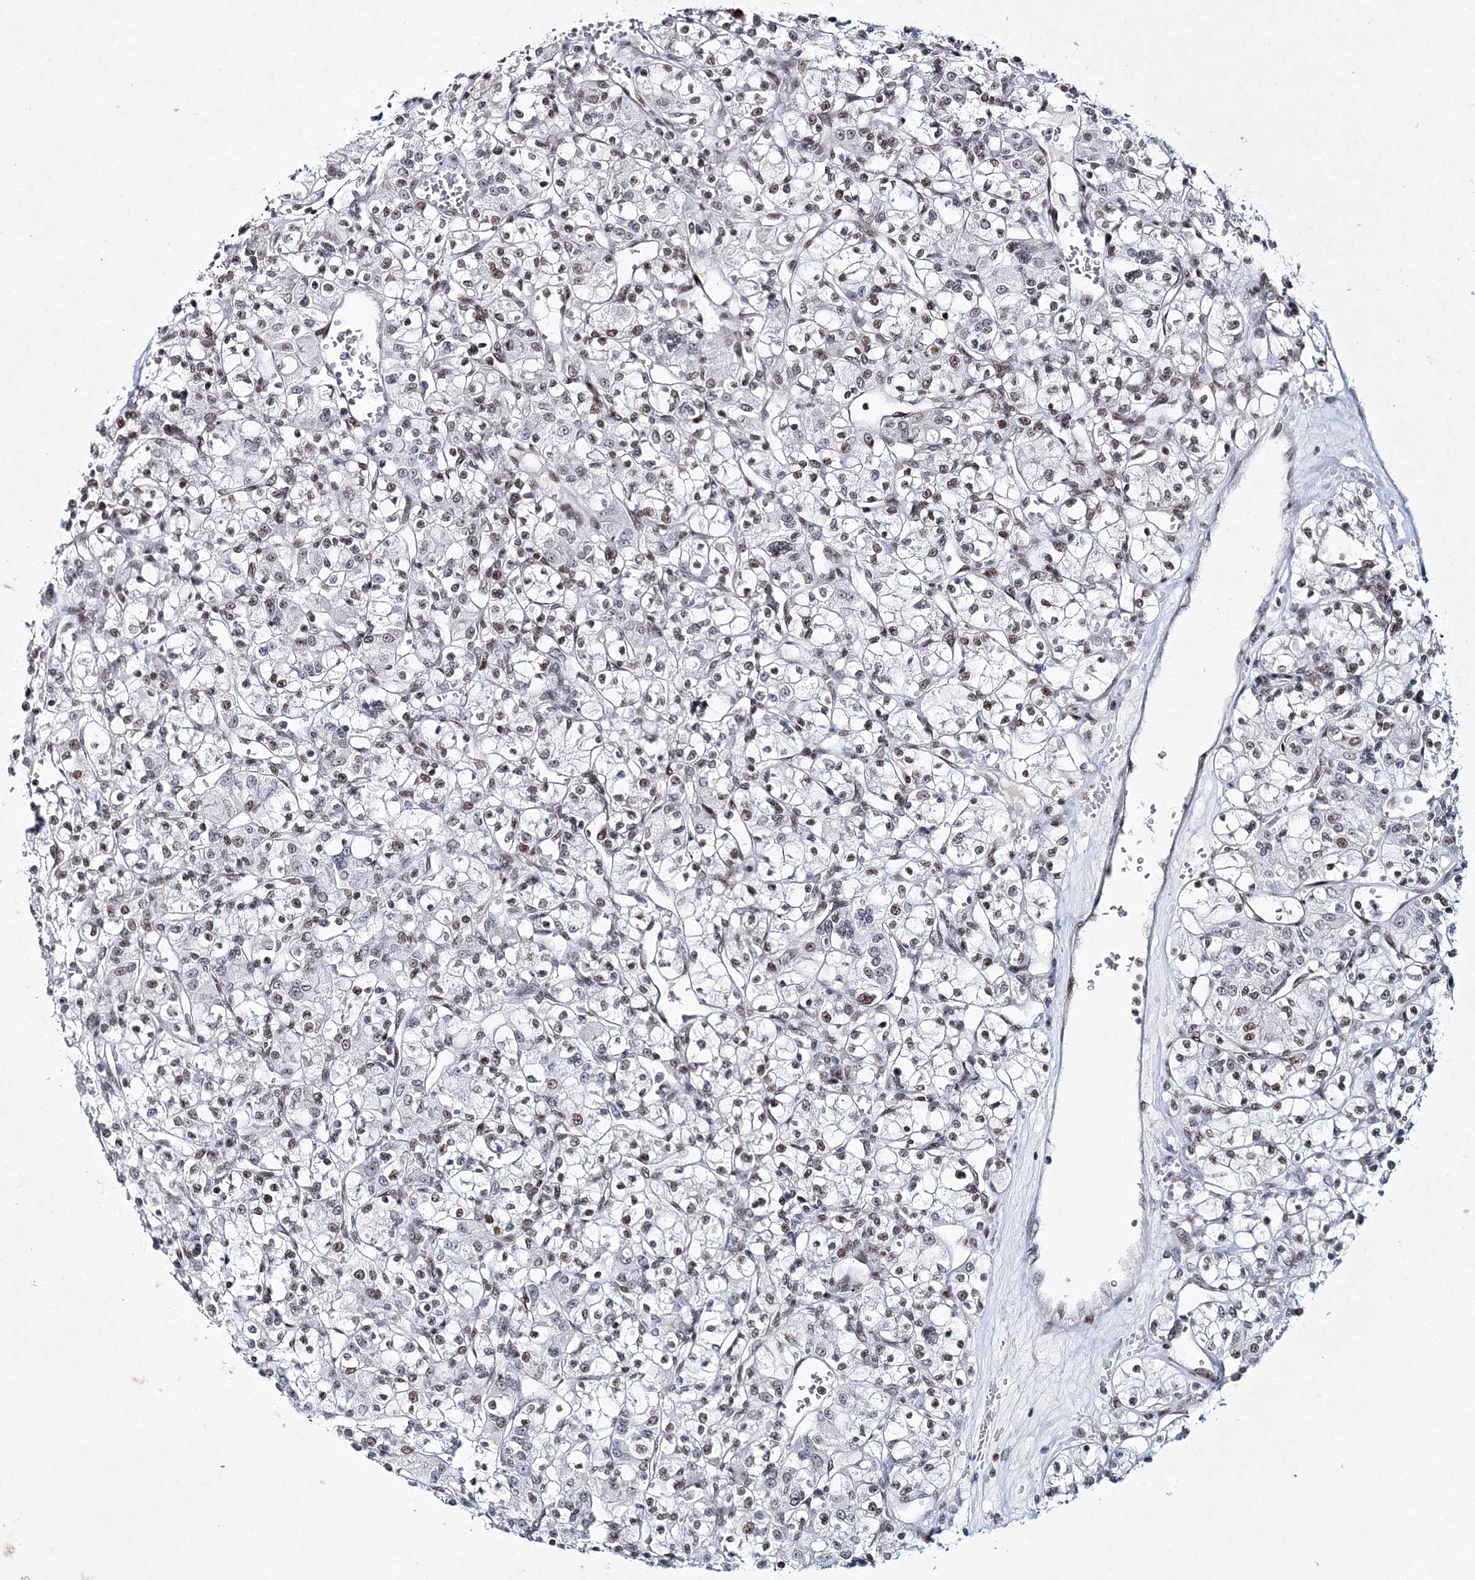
{"staining": {"intensity": "weak", "quantity": "25%-75%", "location": "nuclear"}, "tissue": "renal cancer", "cell_type": "Tumor cells", "image_type": "cancer", "snomed": [{"axis": "morphology", "description": "Adenocarcinoma, NOS"}, {"axis": "topography", "description": "Kidney"}], "caption": "Weak nuclear expression for a protein is identified in about 25%-75% of tumor cells of renal cancer using immunohistochemistry.", "gene": "LRRFIP2", "patient": {"sex": "female", "age": 59}}